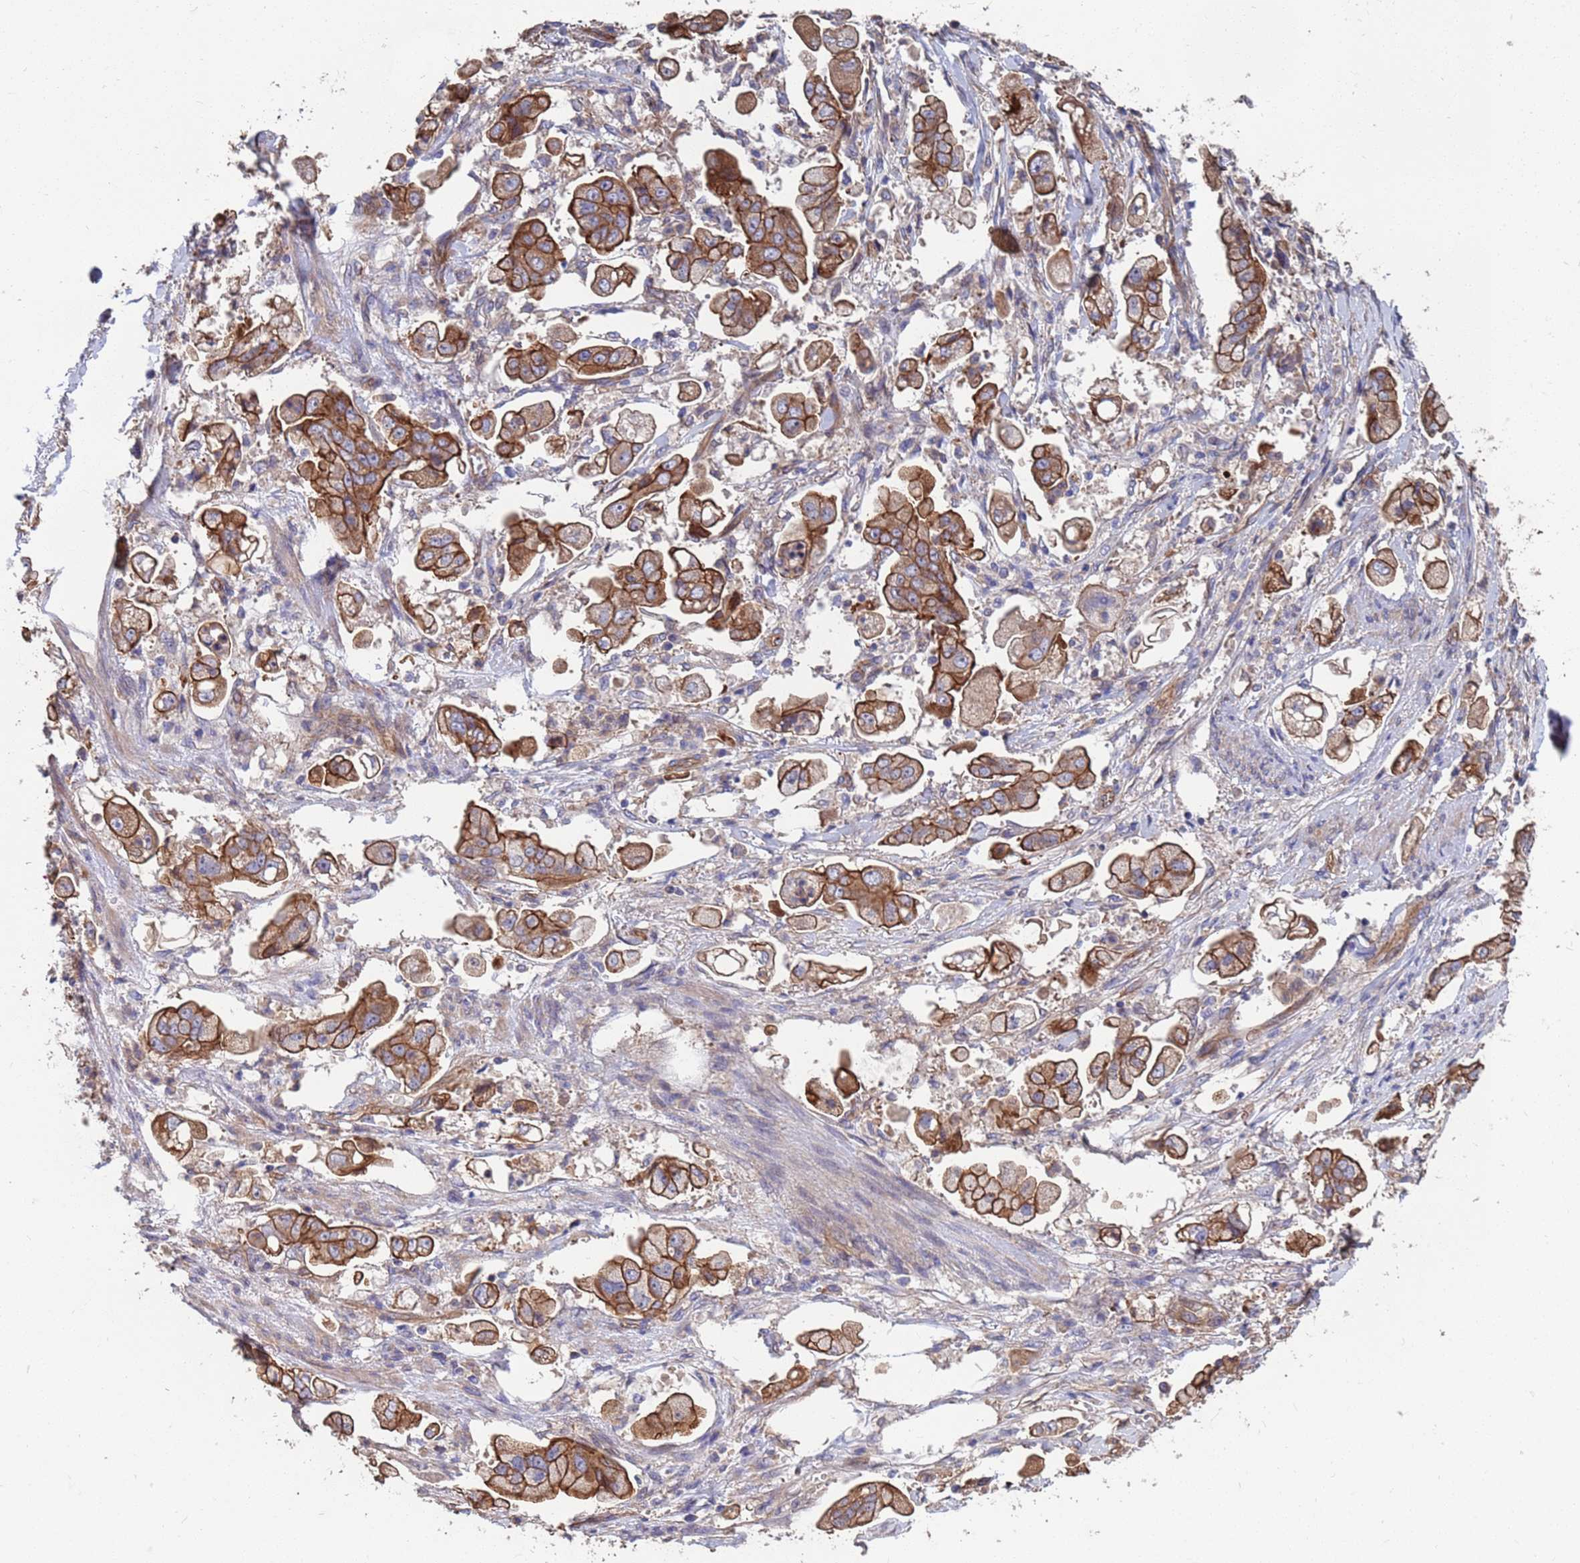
{"staining": {"intensity": "strong", "quantity": ">75%", "location": "cytoplasmic/membranous"}, "tissue": "stomach cancer", "cell_type": "Tumor cells", "image_type": "cancer", "snomed": [{"axis": "morphology", "description": "Adenocarcinoma, NOS"}, {"axis": "topography", "description": "Stomach"}], "caption": "Tumor cells display high levels of strong cytoplasmic/membranous positivity in about >75% of cells in stomach cancer.", "gene": "NDUFAF6", "patient": {"sex": "male", "age": 62}}